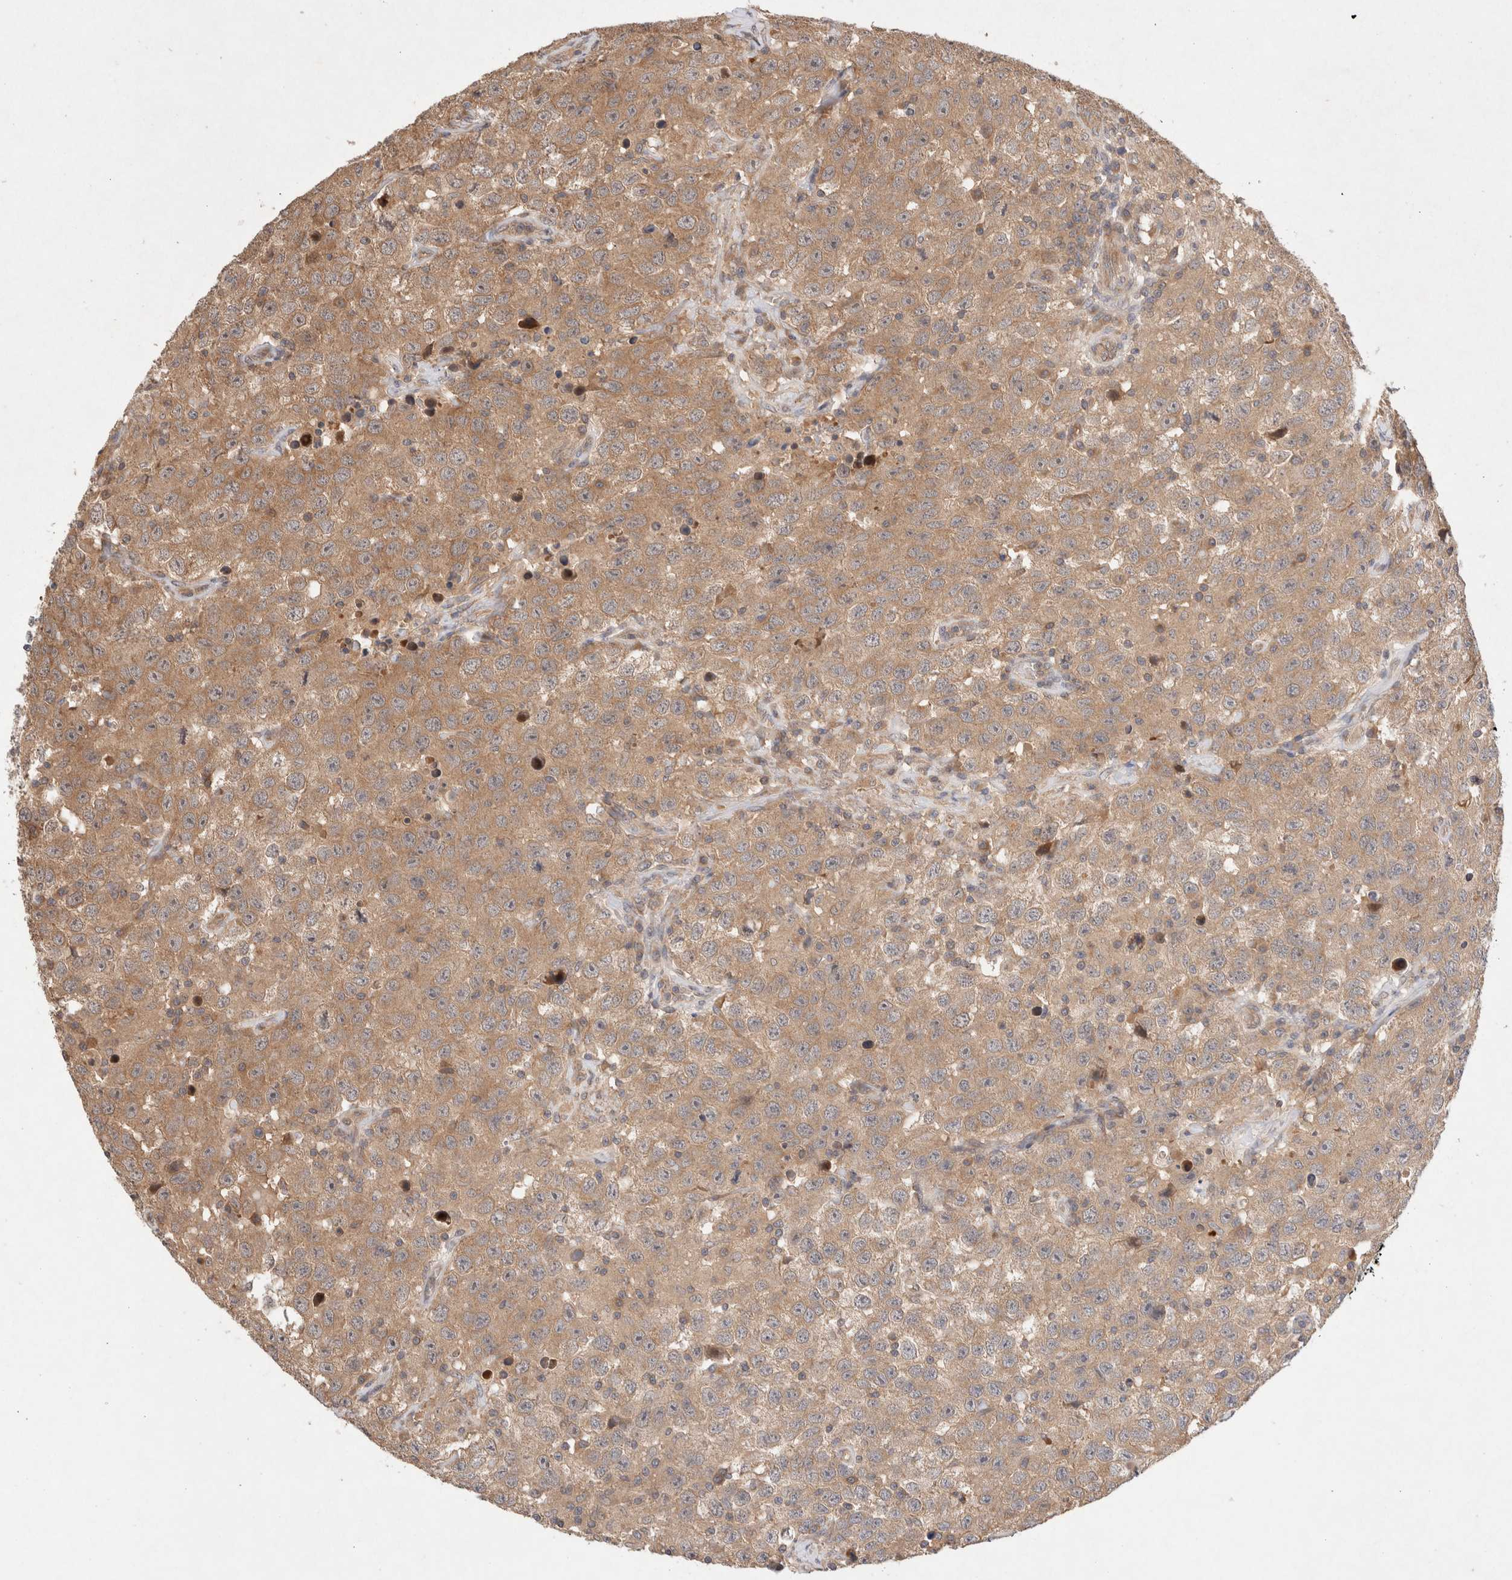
{"staining": {"intensity": "moderate", "quantity": ">75%", "location": "cytoplasmic/membranous"}, "tissue": "testis cancer", "cell_type": "Tumor cells", "image_type": "cancer", "snomed": [{"axis": "morphology", "description": "Seminoma, NOS"}, {"axis": "topography", "description": "Testis"}], "caption": "A medium amount of moderate cytoplasmic/membranous positivity is present in about >75% of tumor cells in testis seminoma tissue. The staining was performed using DAB (3,3'-diaminobenzidine) to visualize the protein expression in brown, while the nuclei were stained in blue with hematoxylin (Magnification: 20x).", "gene": "KLHL20", "patient": {"sex": "male", "age": 41}}